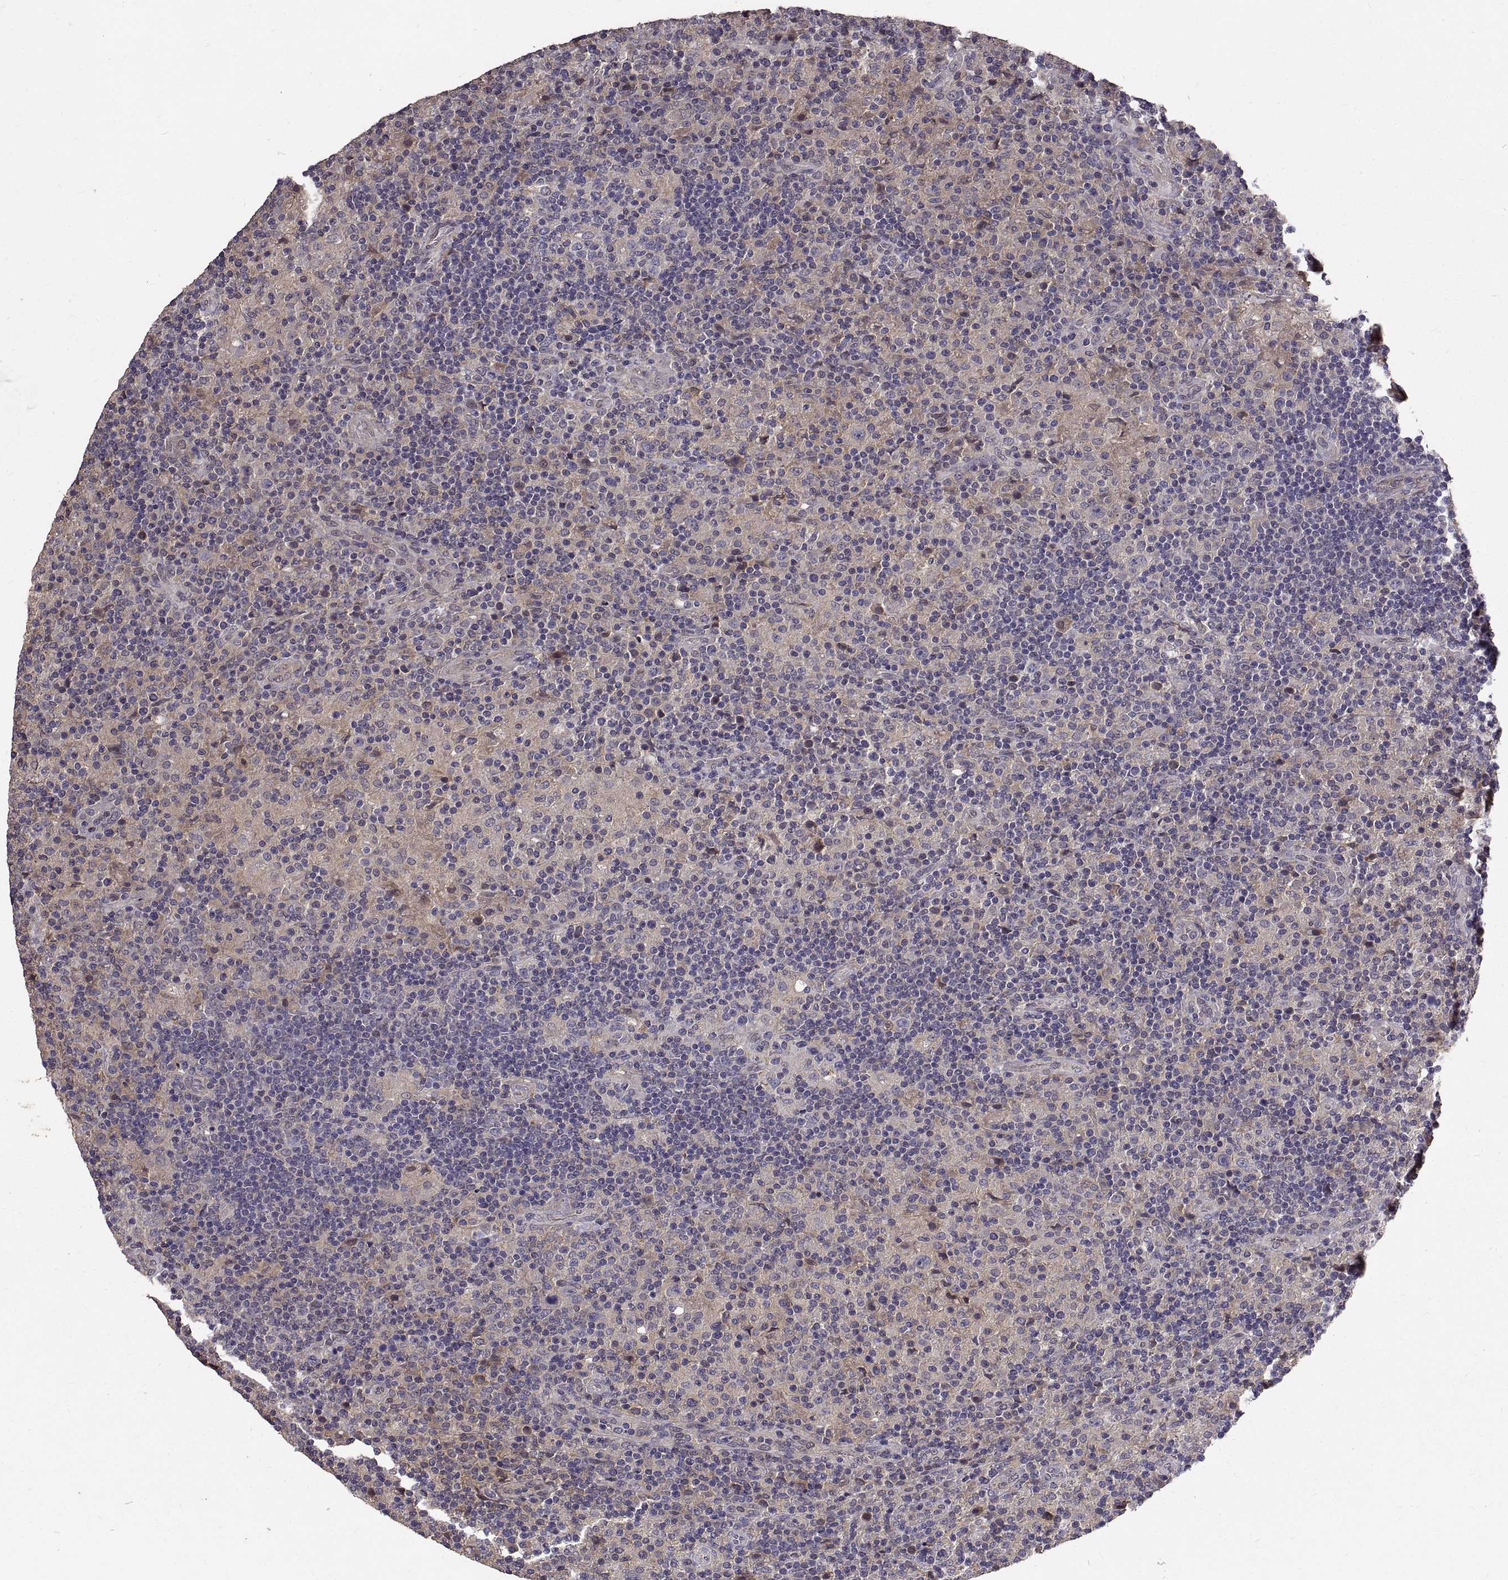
{"staining": {"intensity": "negative", "quantity": "none", "location": "none"}, "tissue": "lymphoma", "cell_type": "Tumor cells", "image_type": "cancer", "snomed": [{"axis": "morphology", "description": "Hodgkin's disease, NOS"}, {"axis": "topography", "description": "Lymph node"}], "caption": "This is a micrograph of immunohistochemistry staining of lymphoma, which shows no expression in tumor cells.", "gene": "PEA15", "patient": {"sex": "male", "age": 70}}